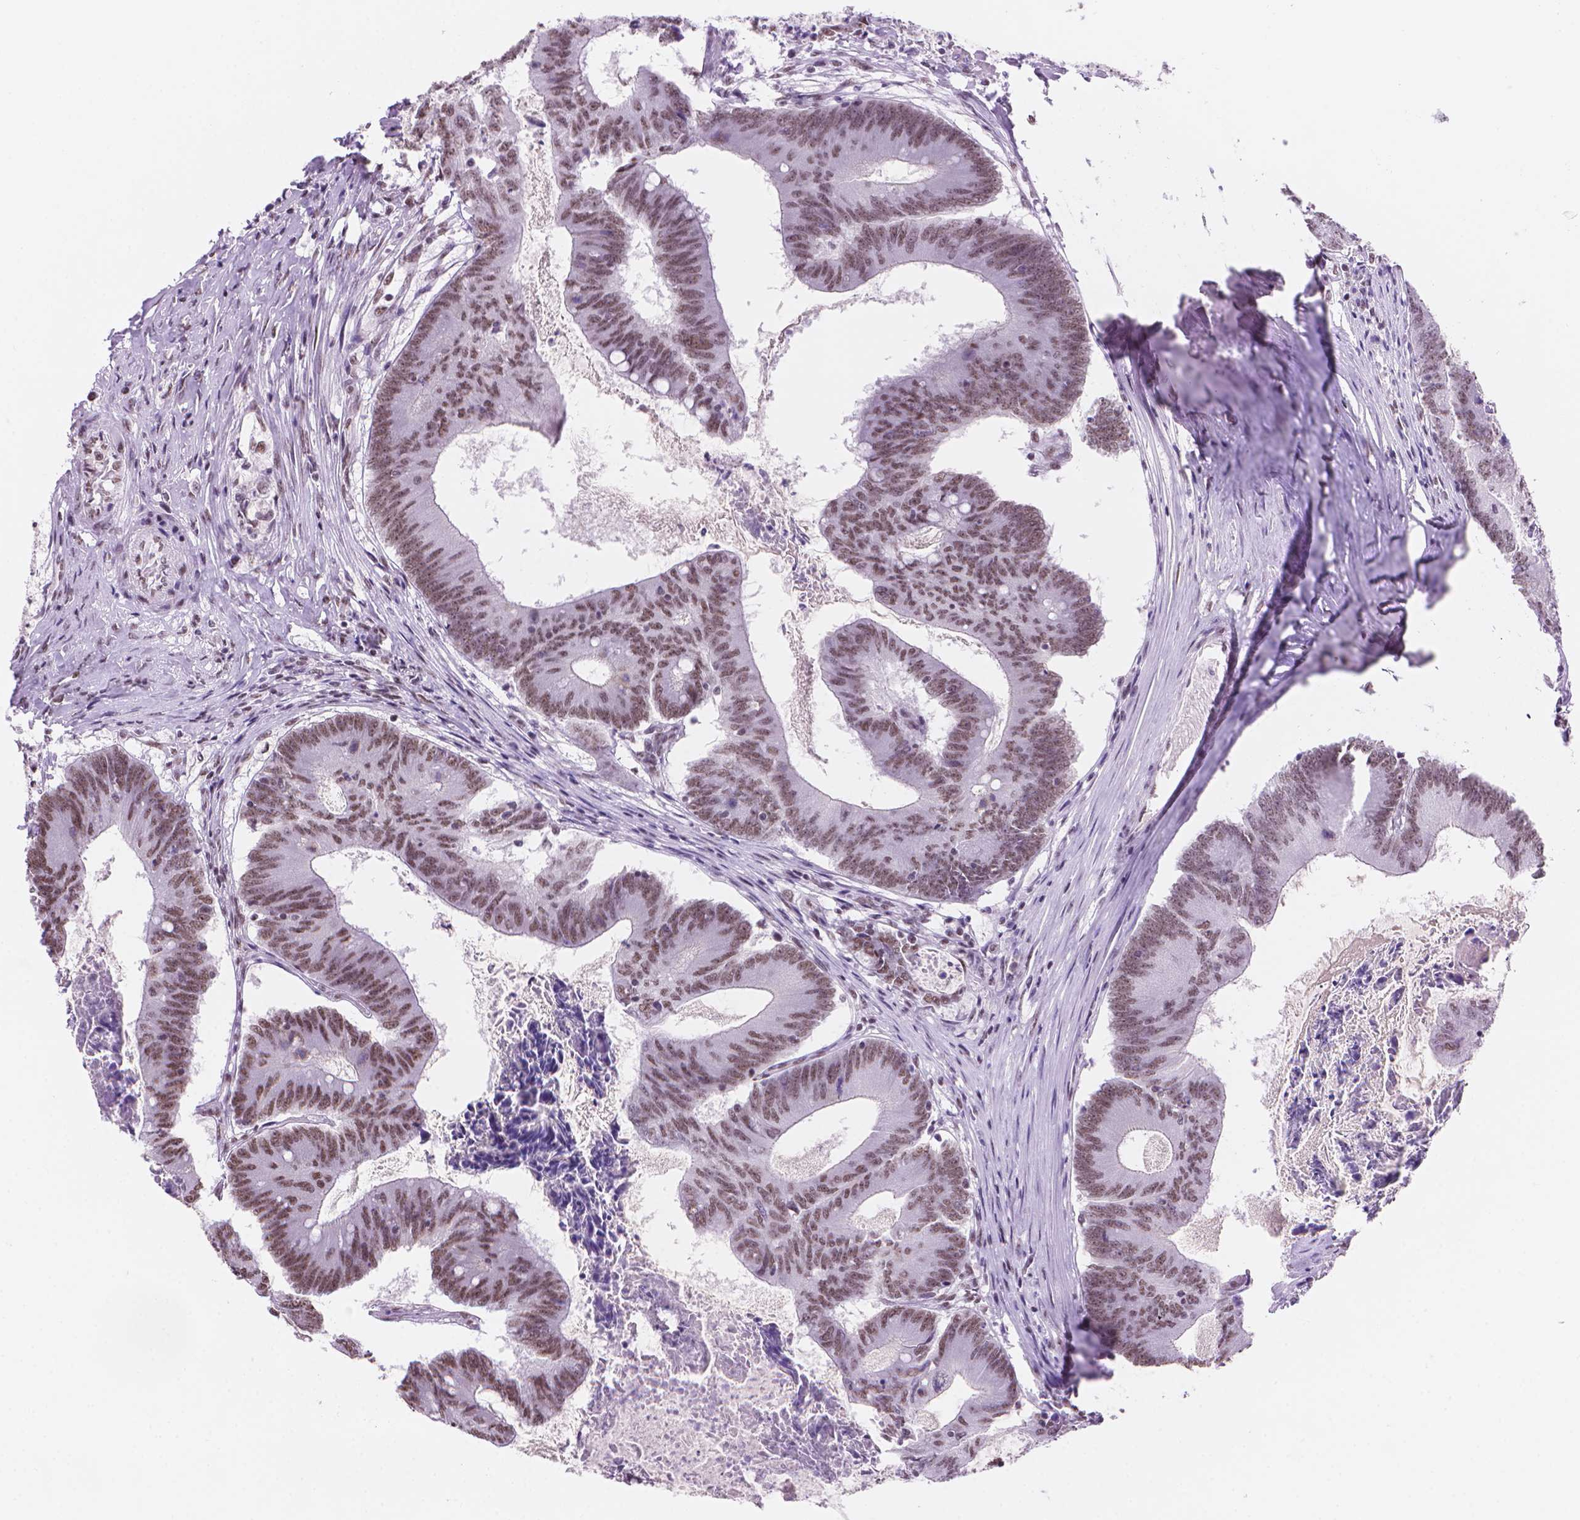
{"staining": {"intensity": "moderate", "quantity": ">75%", "location": "nuclear"}, "tissue": "colorectal cancer", "cell_type": "Tumor cells", "image_type": "cancer", "snomed": [{"axis": "morphology", "description": "Adenocarcinoma, NOS"}, {"axis": "topography", "description": "Colon"}], "caption": "Immunohistochemical staining of colorectal adenocarcinoma exhibits moderate nuclear protein staining in about >75% of tumor cells.", "gene": "RPA4", "patient": {"sex": "female", "age": 70}}